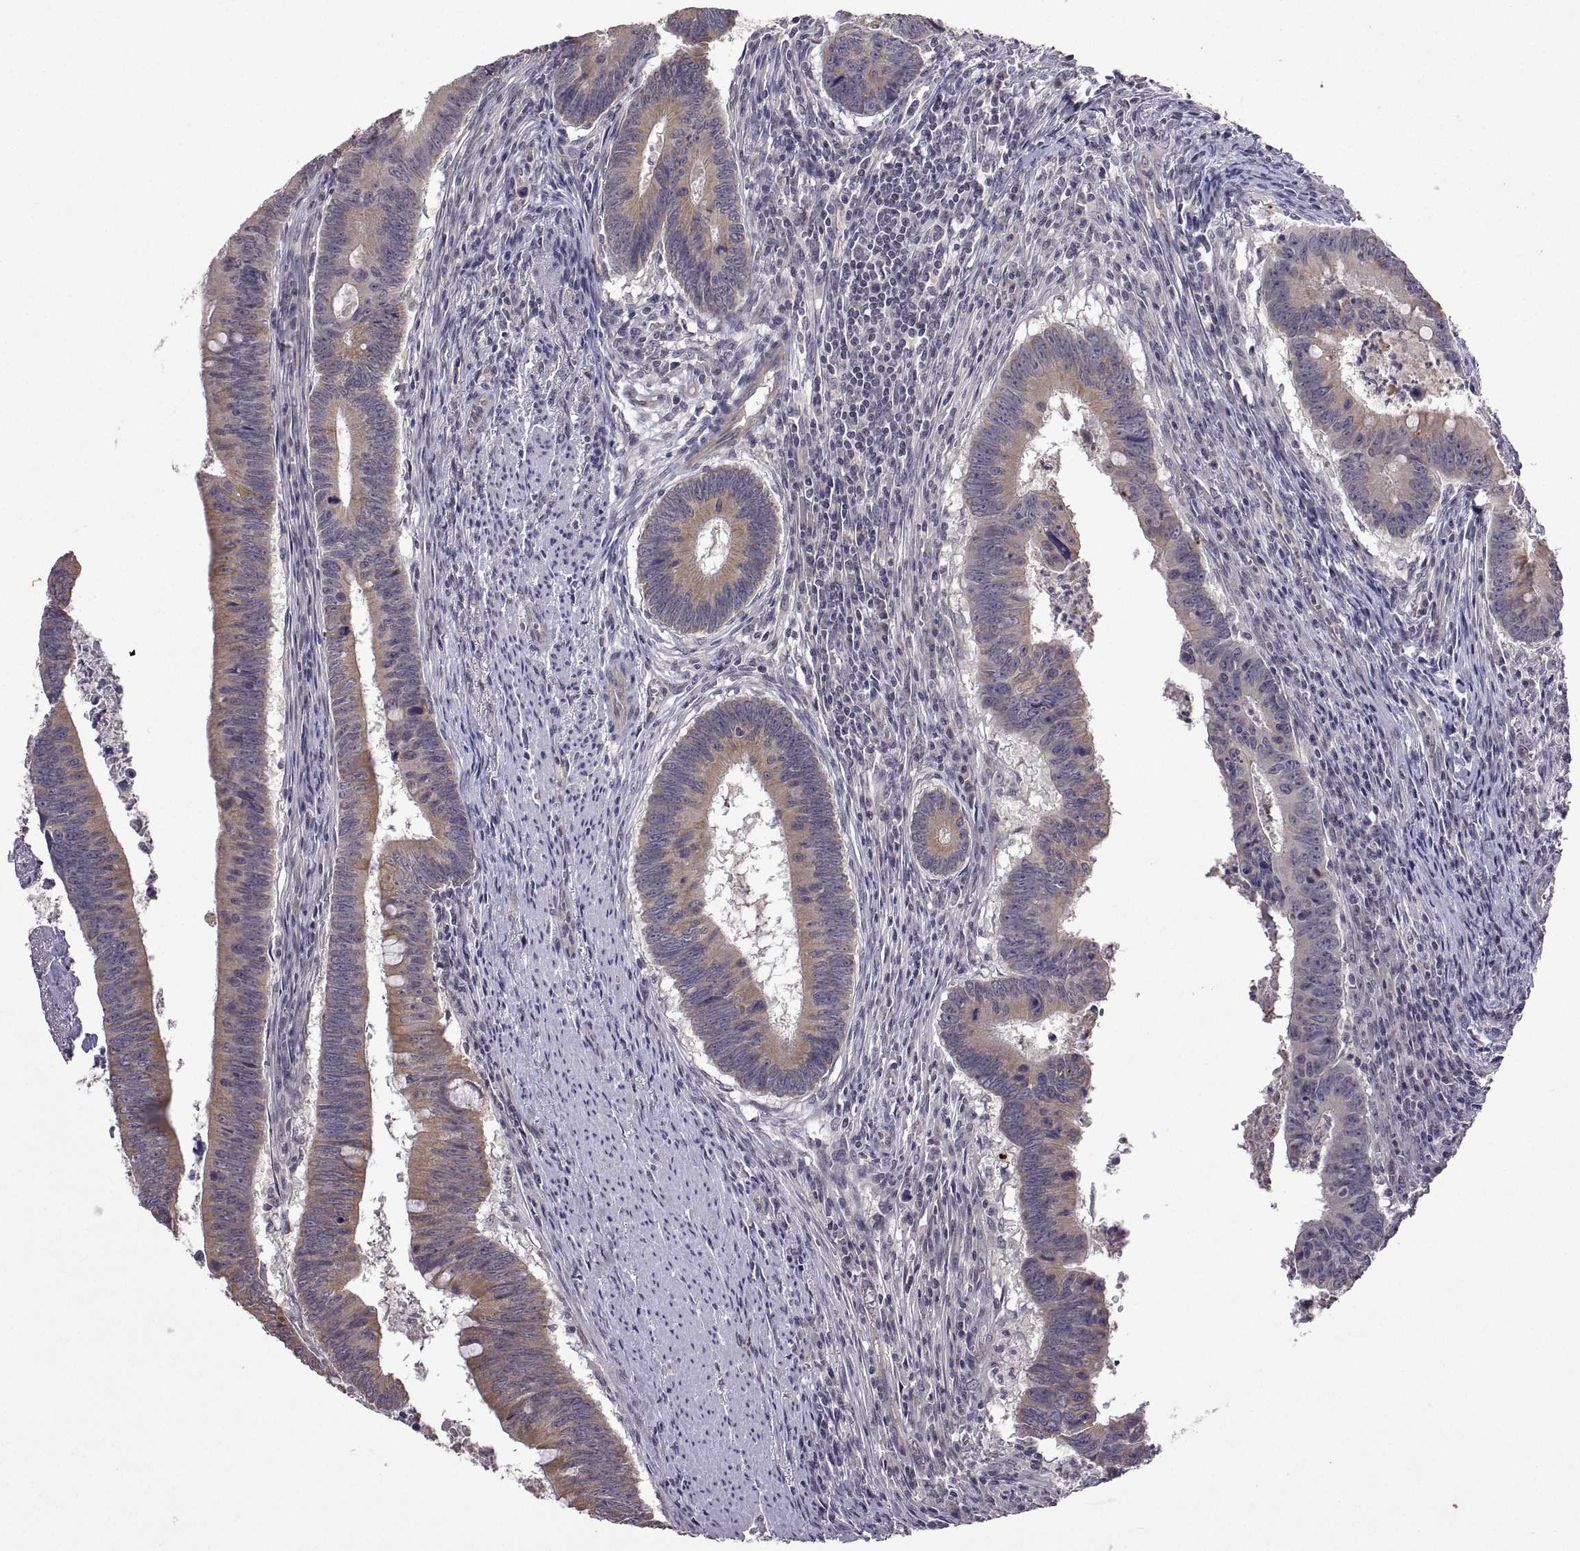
{"staining": {"intensity": "moderate", "quantity": "25%-75%", "location": "cytoplasmic/membranous"}, "tissue": "colorectal cancer", "cell_type": "Tumor cells", "image_type": "cancer", "snomed": [{"axis": "morphology", "description": "Adenocarcinoma, NOS"}, {"axis": "topography", "description": "Colon"}], "caption": "A brown stain labels moderate cytoplasmic/membranous staining of a protein in human colorectal adenocarcinoma tumor cells.", "gene": "LAMA1", "patient": {"sex": "female", "age": 87}}